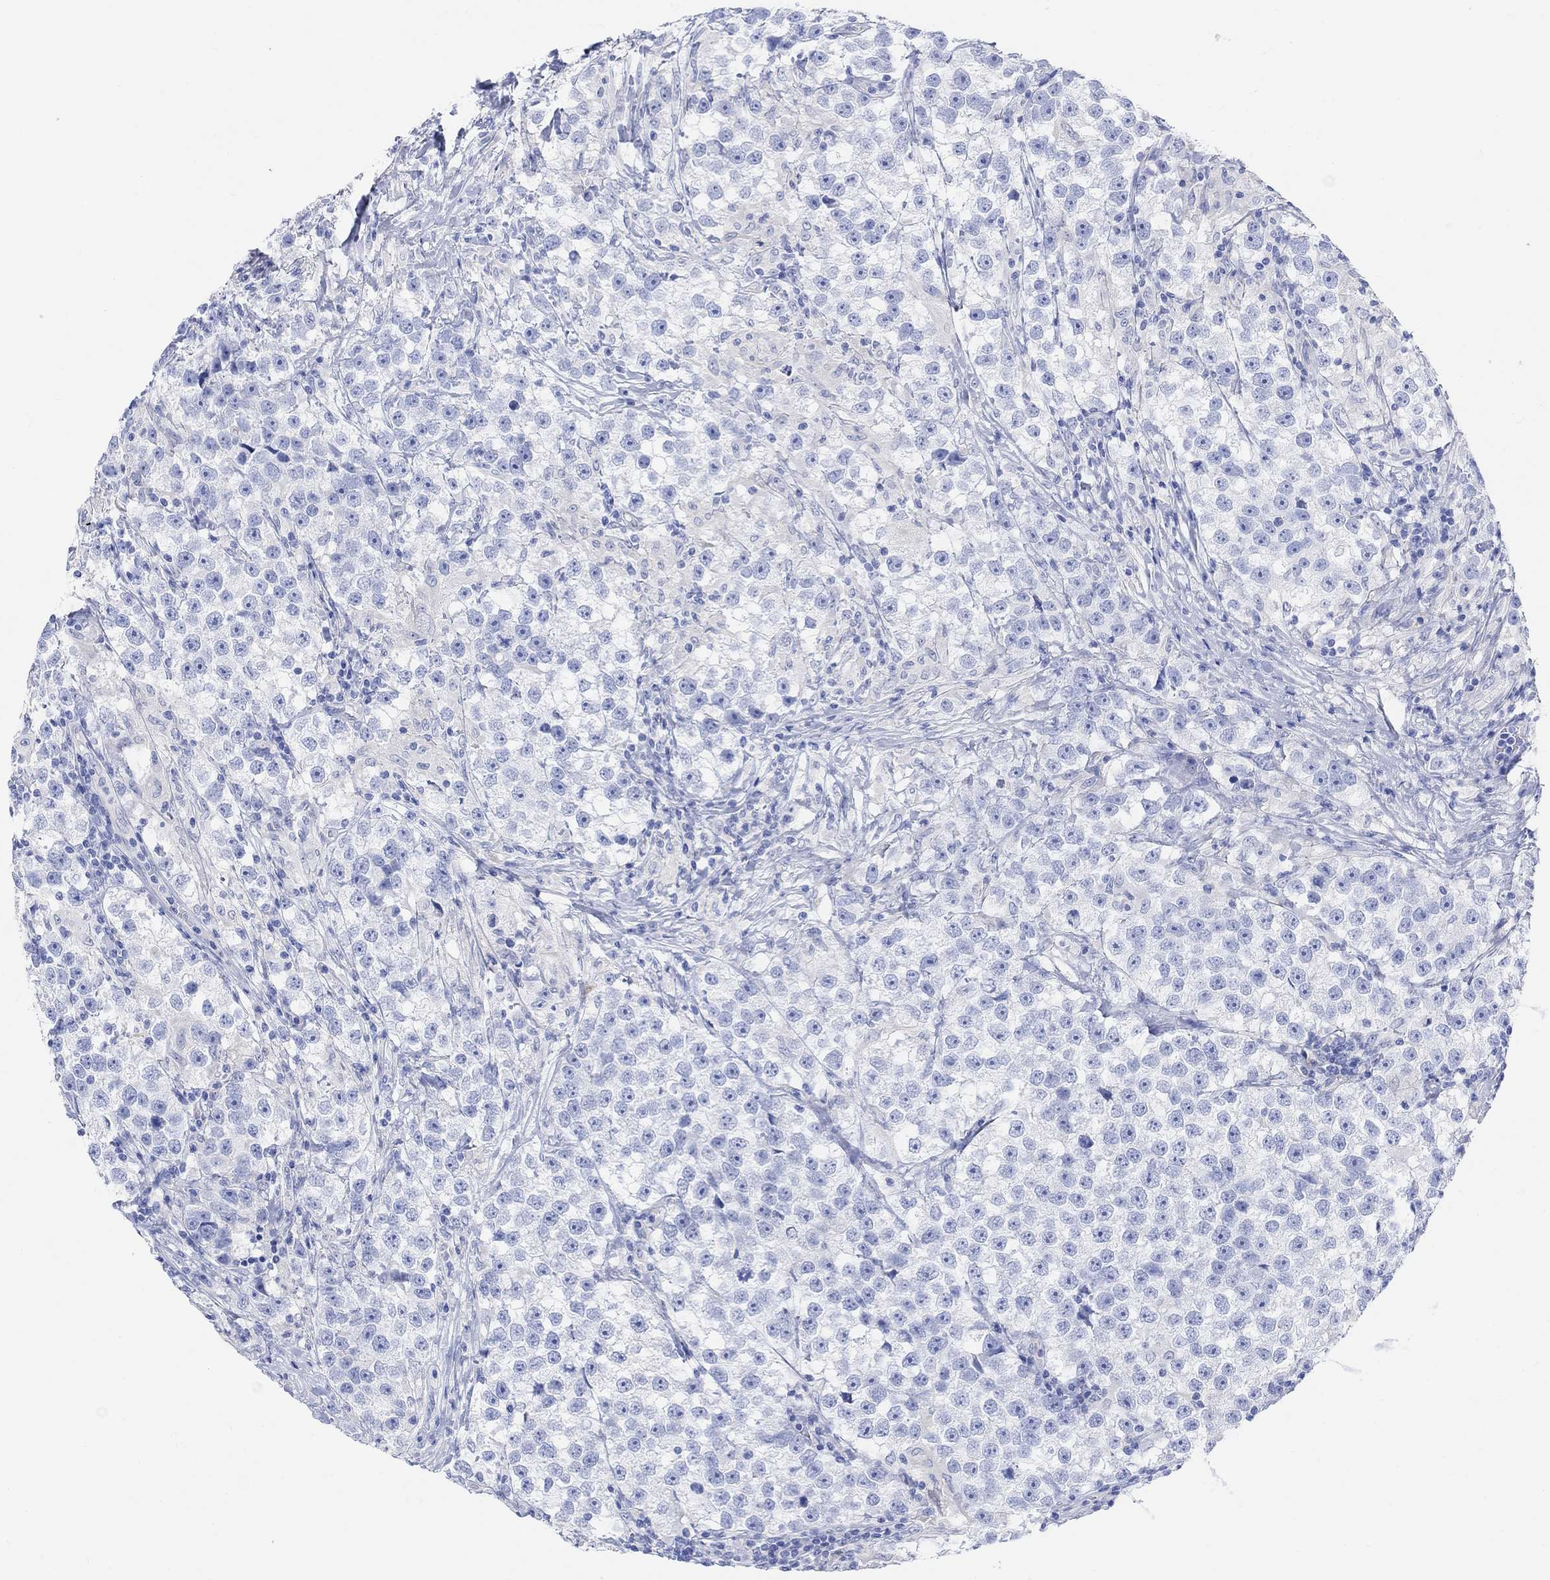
{"staining": {"intensity": "negative", "quantity": "none", "location": "none"}, "tissue": "testis cancer", "cell_type": "Tumor cells", "image_type": "cancer", "snomed": [{"axis": "morphology", "description": "Seminoma, NOS"}, {"axis": "topography", "description": "Testis"}], "caption": "A high-resolution image shows IHC staining of testis cancer, which exhibits no significant staining in tumor cells.", "gene": "GNG13", "patient": {"sex": "male", "age": 46}}